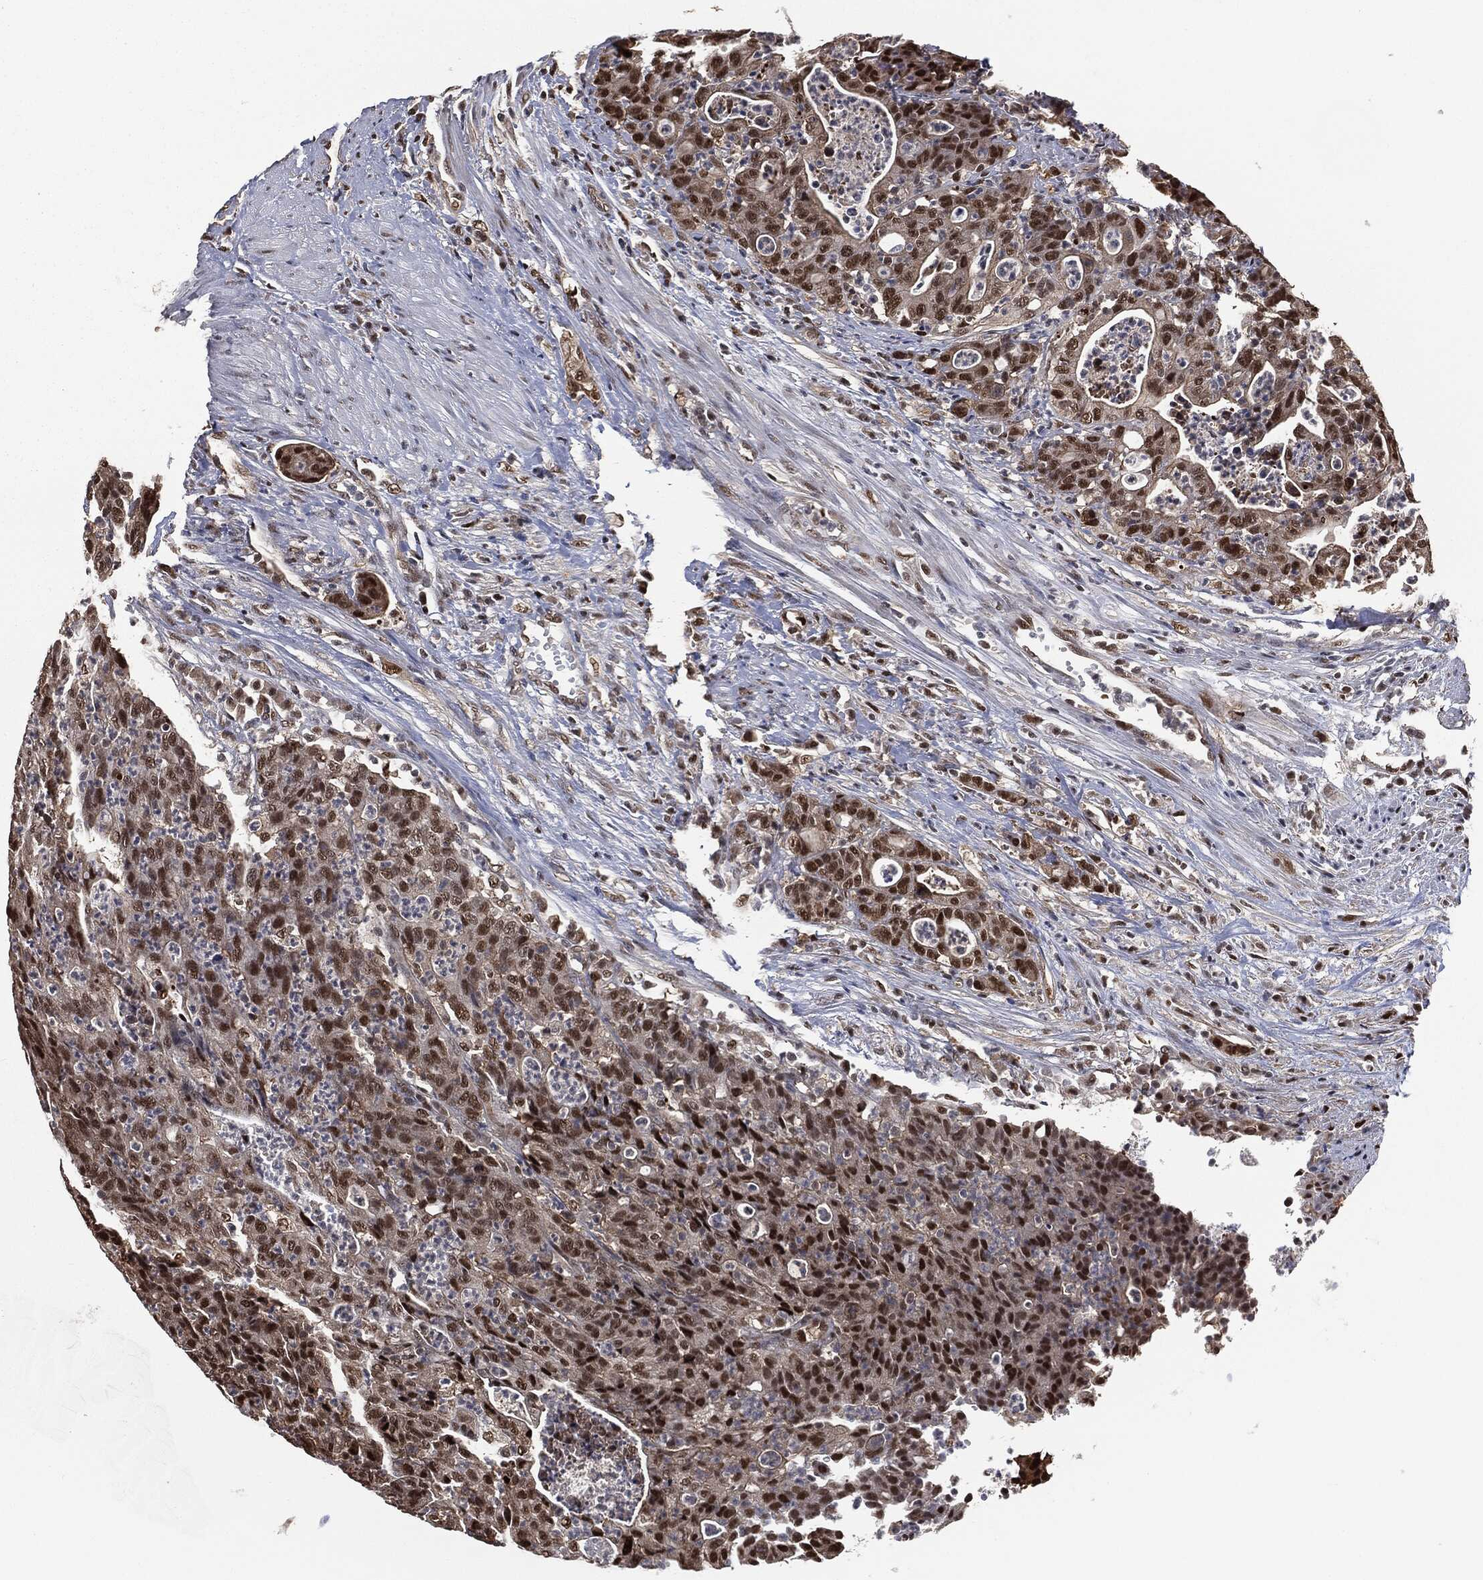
{"staining": {"intensity": "strong", "quantity": ">75%", "location": "nuclear"}, "tissue": "colorectal cancer", "cell_type": "Tumor cells", "image_type": "cancer", "snomed": [{"axis": "morphology", "description": "Adenocarcinoma, NOS"}, {"axis": "topography", "description": "Colon"}], "caption": "Colorectal cancer (adenocarcinoma) stained for a protein reveals strong nuclear positivity in tumor cells.", "gene": "SHLD2", "patient": {"sex": "male", "age": 70}}